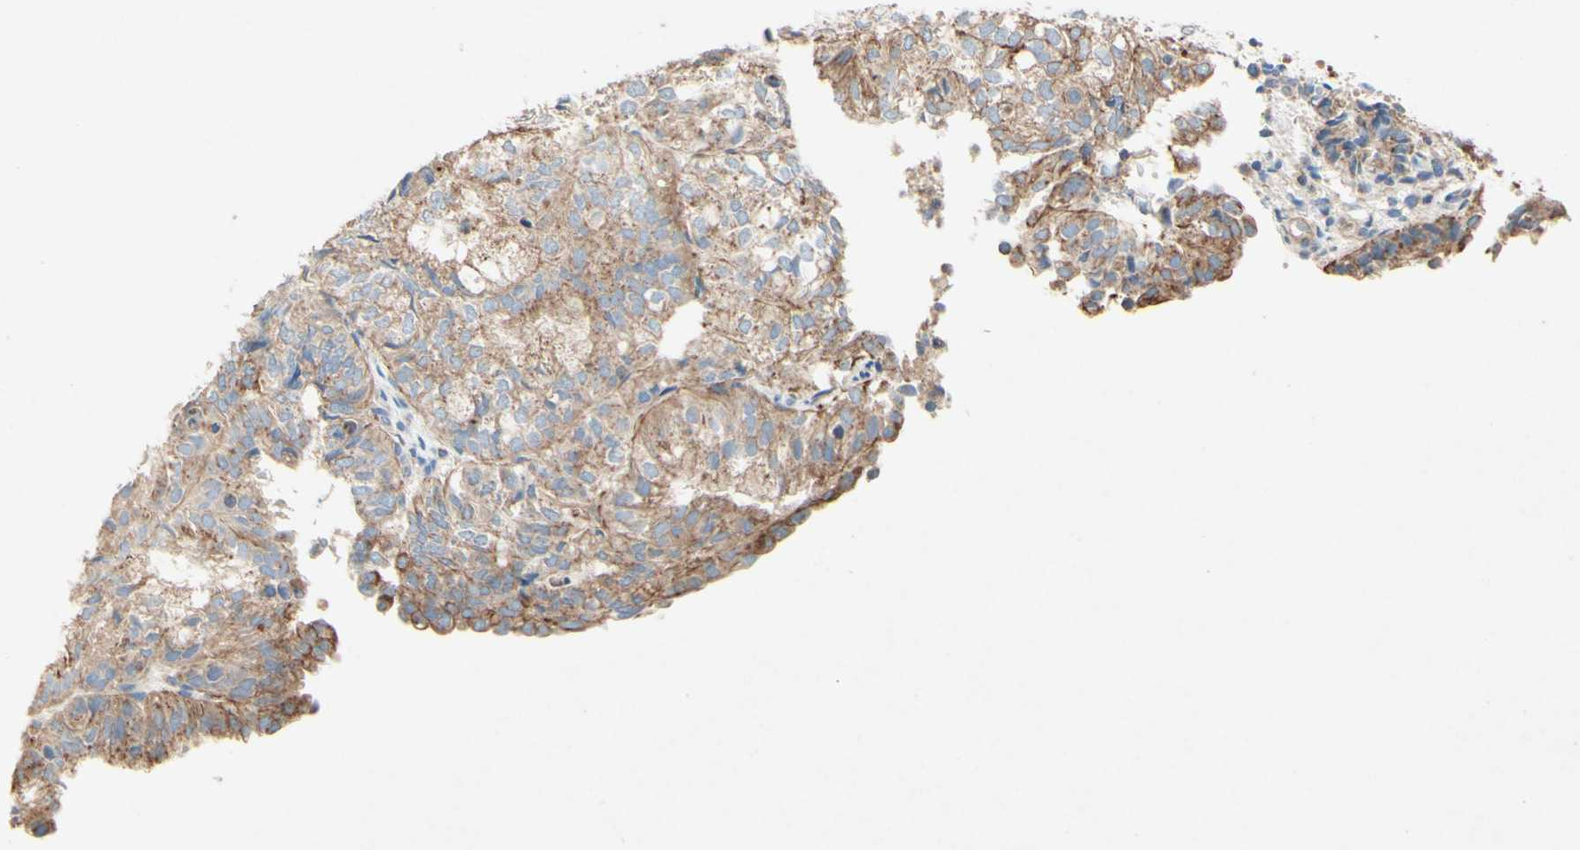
{"staining": {"intensity": "moderate", "quantity": ">75%", "location": "cytoplasmic/membranous"}, "tissue": "endometrial cancer", "cell_type": "Tumor cells", "image_type": "cancer", "snomed": [{"axis": "morphology", "description": "Adenocarcinoma, NOS"}, {"axis": "topography", "description": "Uterus"}], "caption": "Adenocarcinoma (endometrial) stained for a protein (brown) displays moderate cytoplasmic/membranous positive staining in approximately >75% of tumor cells.", "gene": "MTM1", "patient": {"sex": "female", "age": 60}}